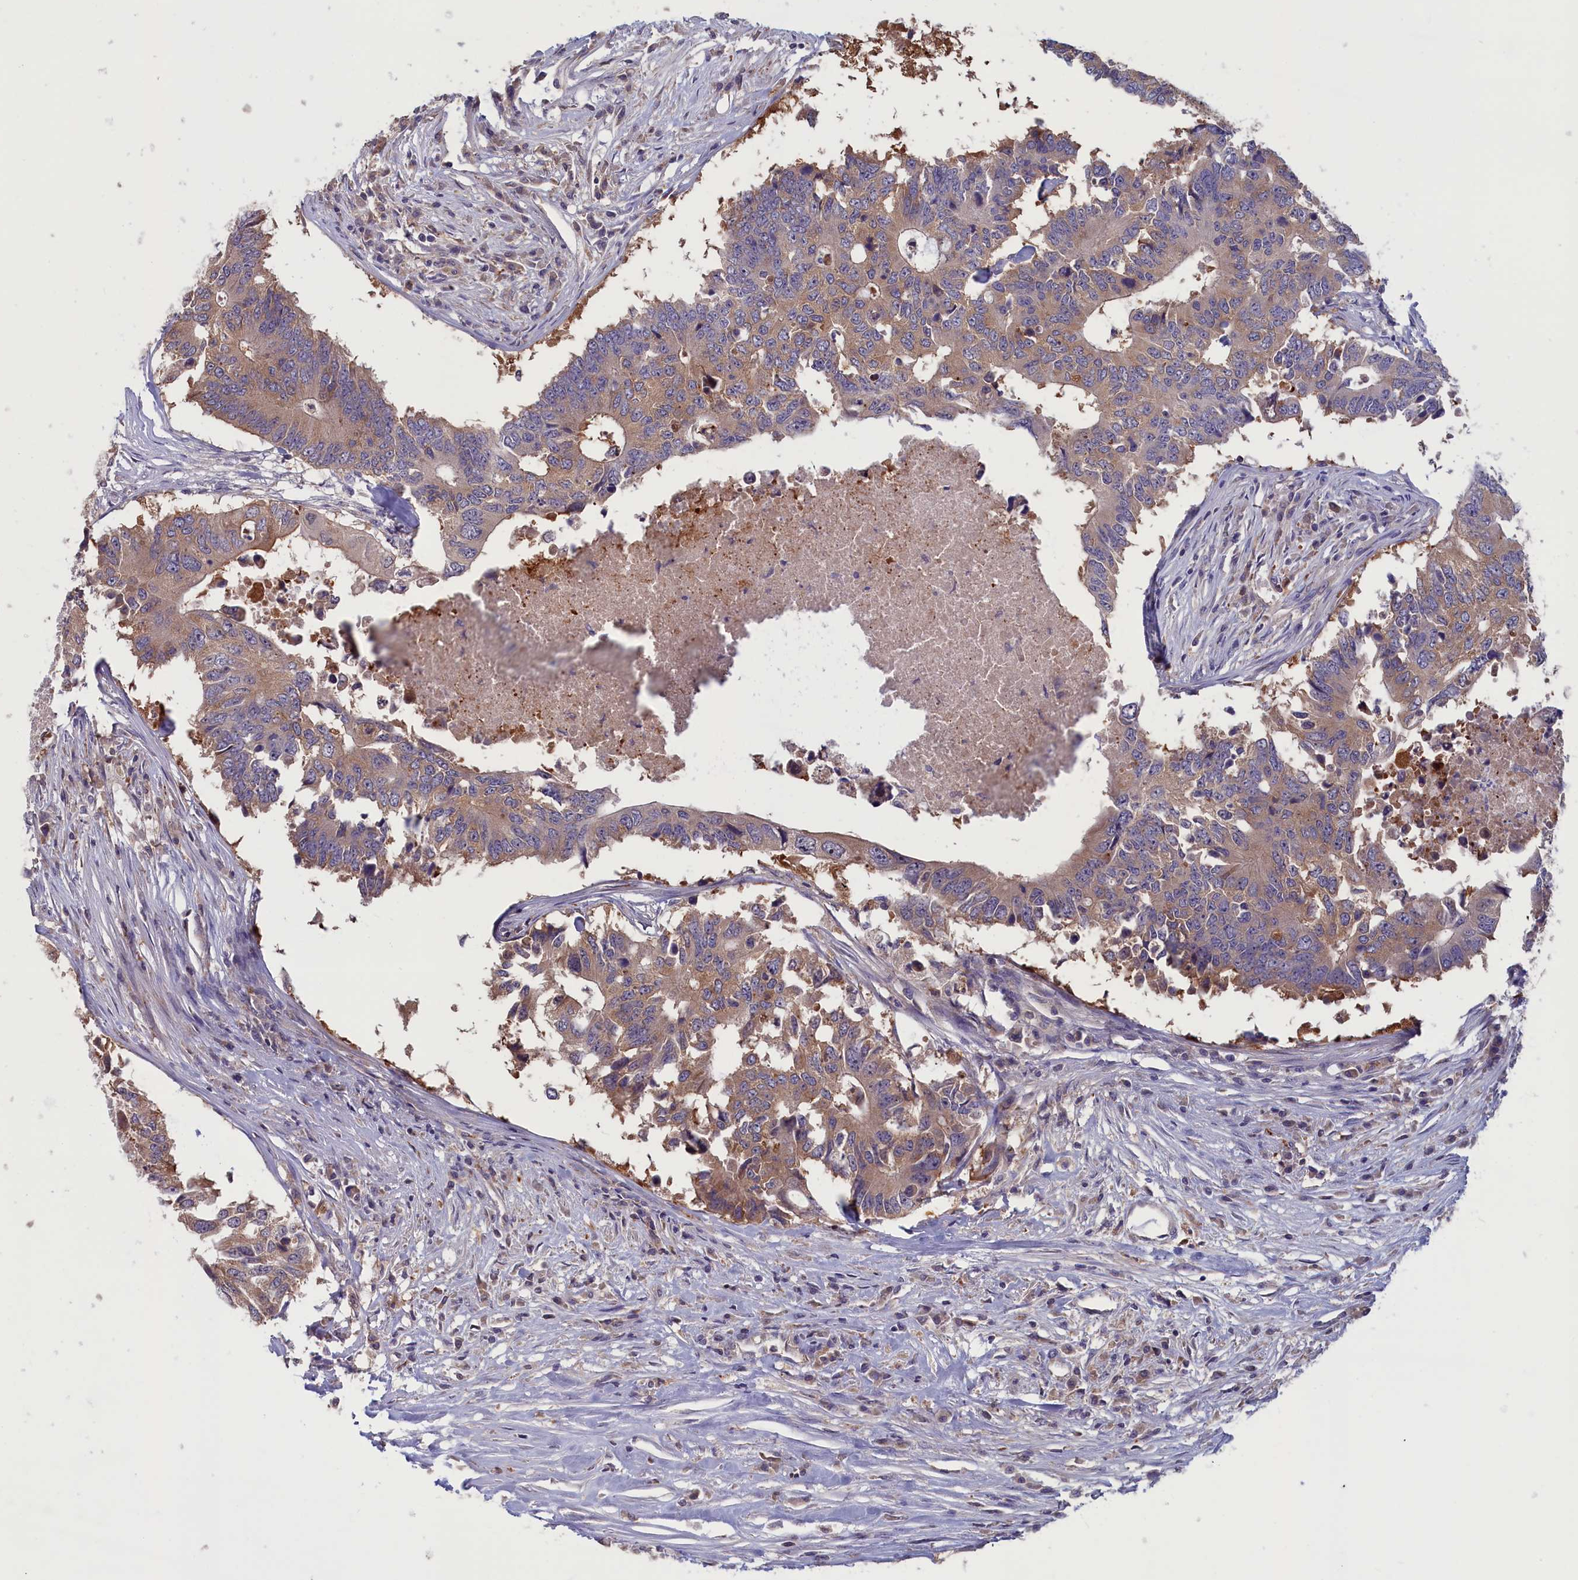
{"staining": {"intensity": "weak", "quantity": "25%-75%", "location": "cytoplasmic/membranous"}, "tissue": "colorectal cancer", "cell_type": "Tumor cells", "image_type": "cancer", "snomed": [{"axis": "morphology", "description": "Adenocarcinoma, NOS"}, {"axis": "topography", "description": "Colon"}], "caption": "This is an image of immunohistochemistry staining of colorectal cancer, which shows weak staining in the cytoplasmic/membranous of tumor cells.", "gene": "CACTIN", "patient": {"sex": "male", "age": 71}}